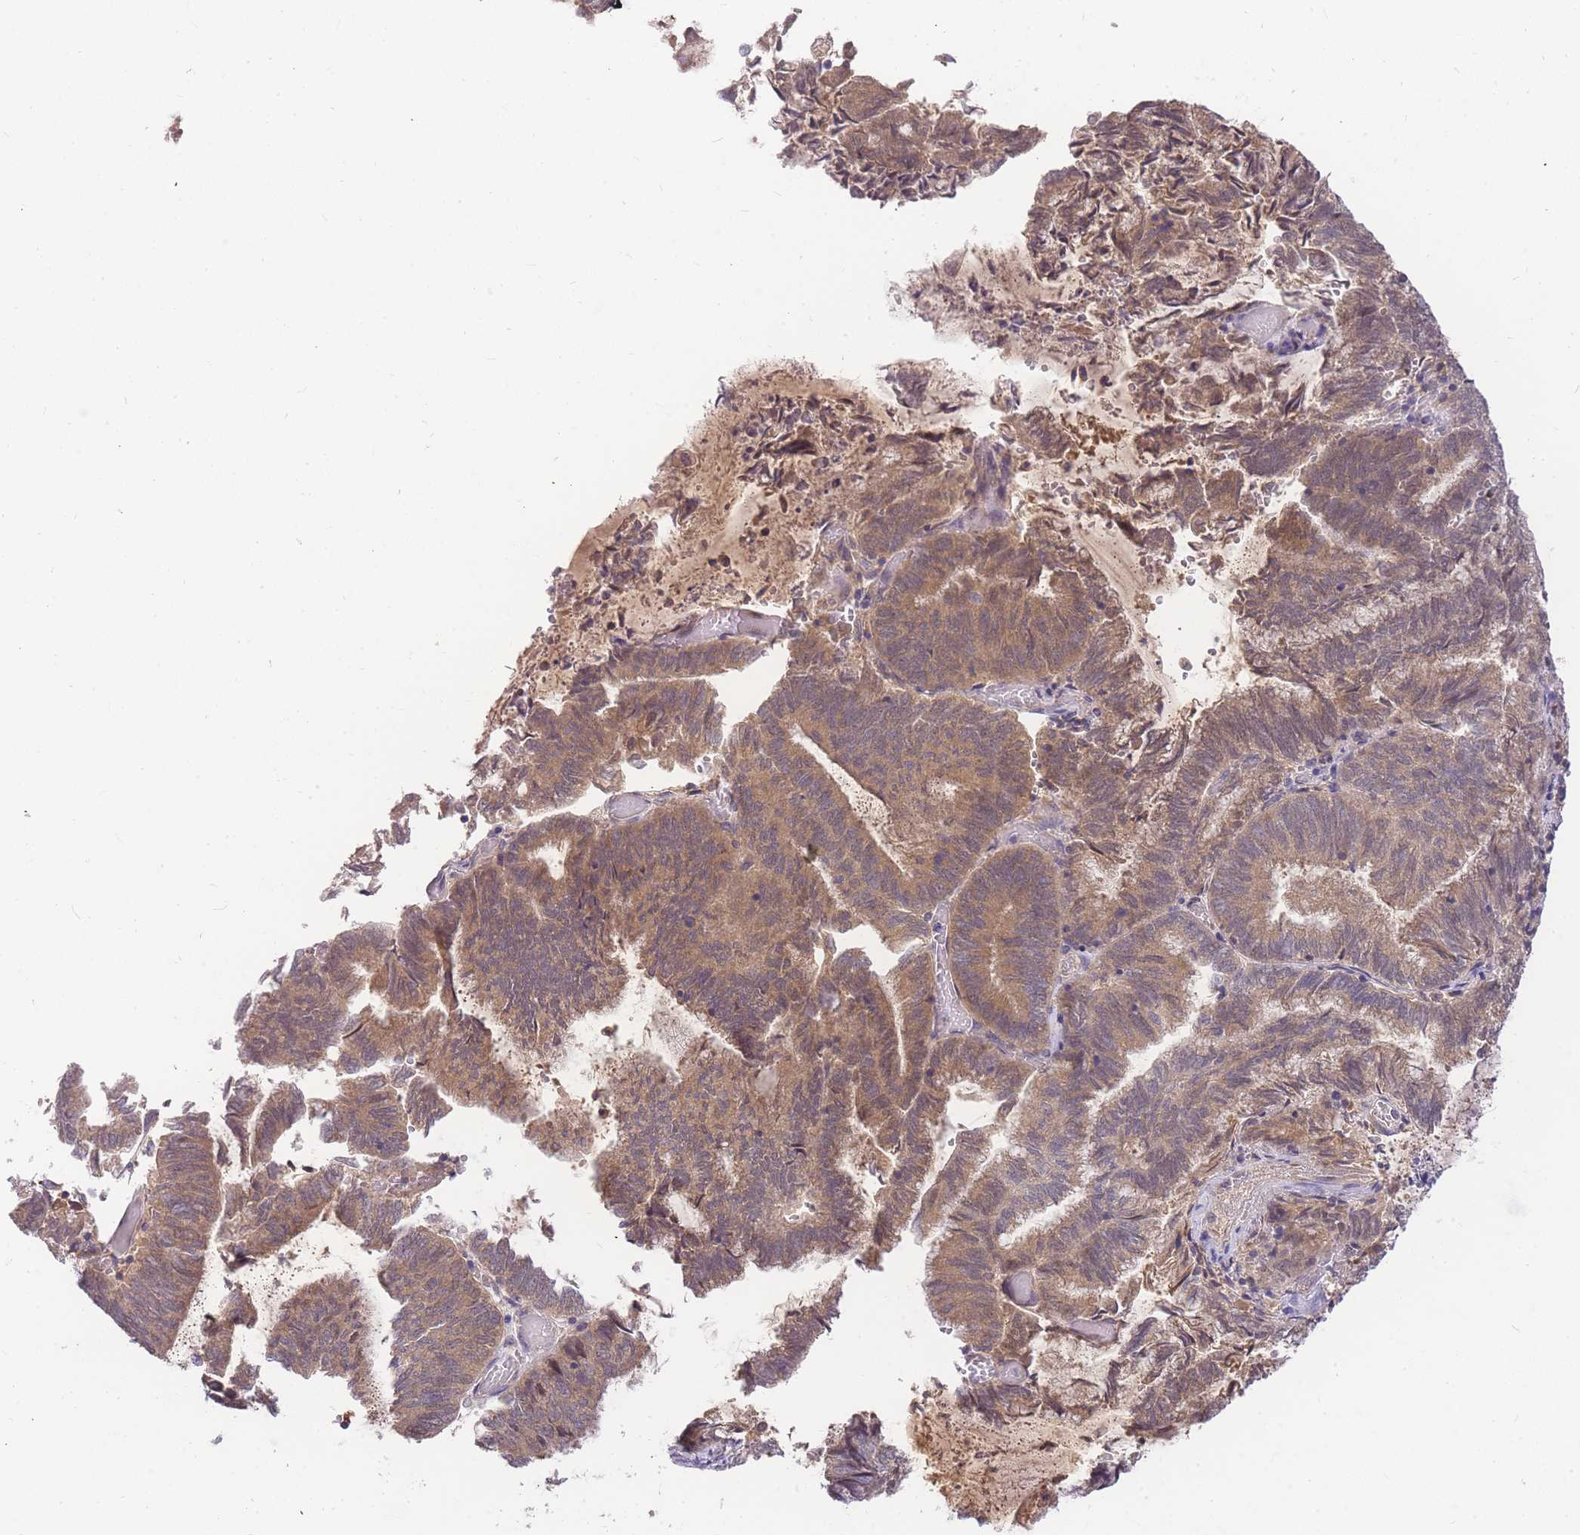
{"staining": {"intensity": "moderate", "quantity": ">75%", "location": "cytoplasmic/membranous"}, "tissue": "endometrial cancer", "cell_type": "Tumor cells", "image_type": "cancer", "snomed": [{"axis": "morphology", "description": "Adenocarcinoma, NOS"}, {"axis": "topography", "description": "Endometrium"}], "caption": "DAB (3,3'-diaminobenzidine) immunohistochemical staining of endometrial cancer reveals moderate cytoplasmic/membranous protein expression in about >75% of tumor cells.", "gene": "ZNF577", "patient": {"sex": "female", "age": 80}}